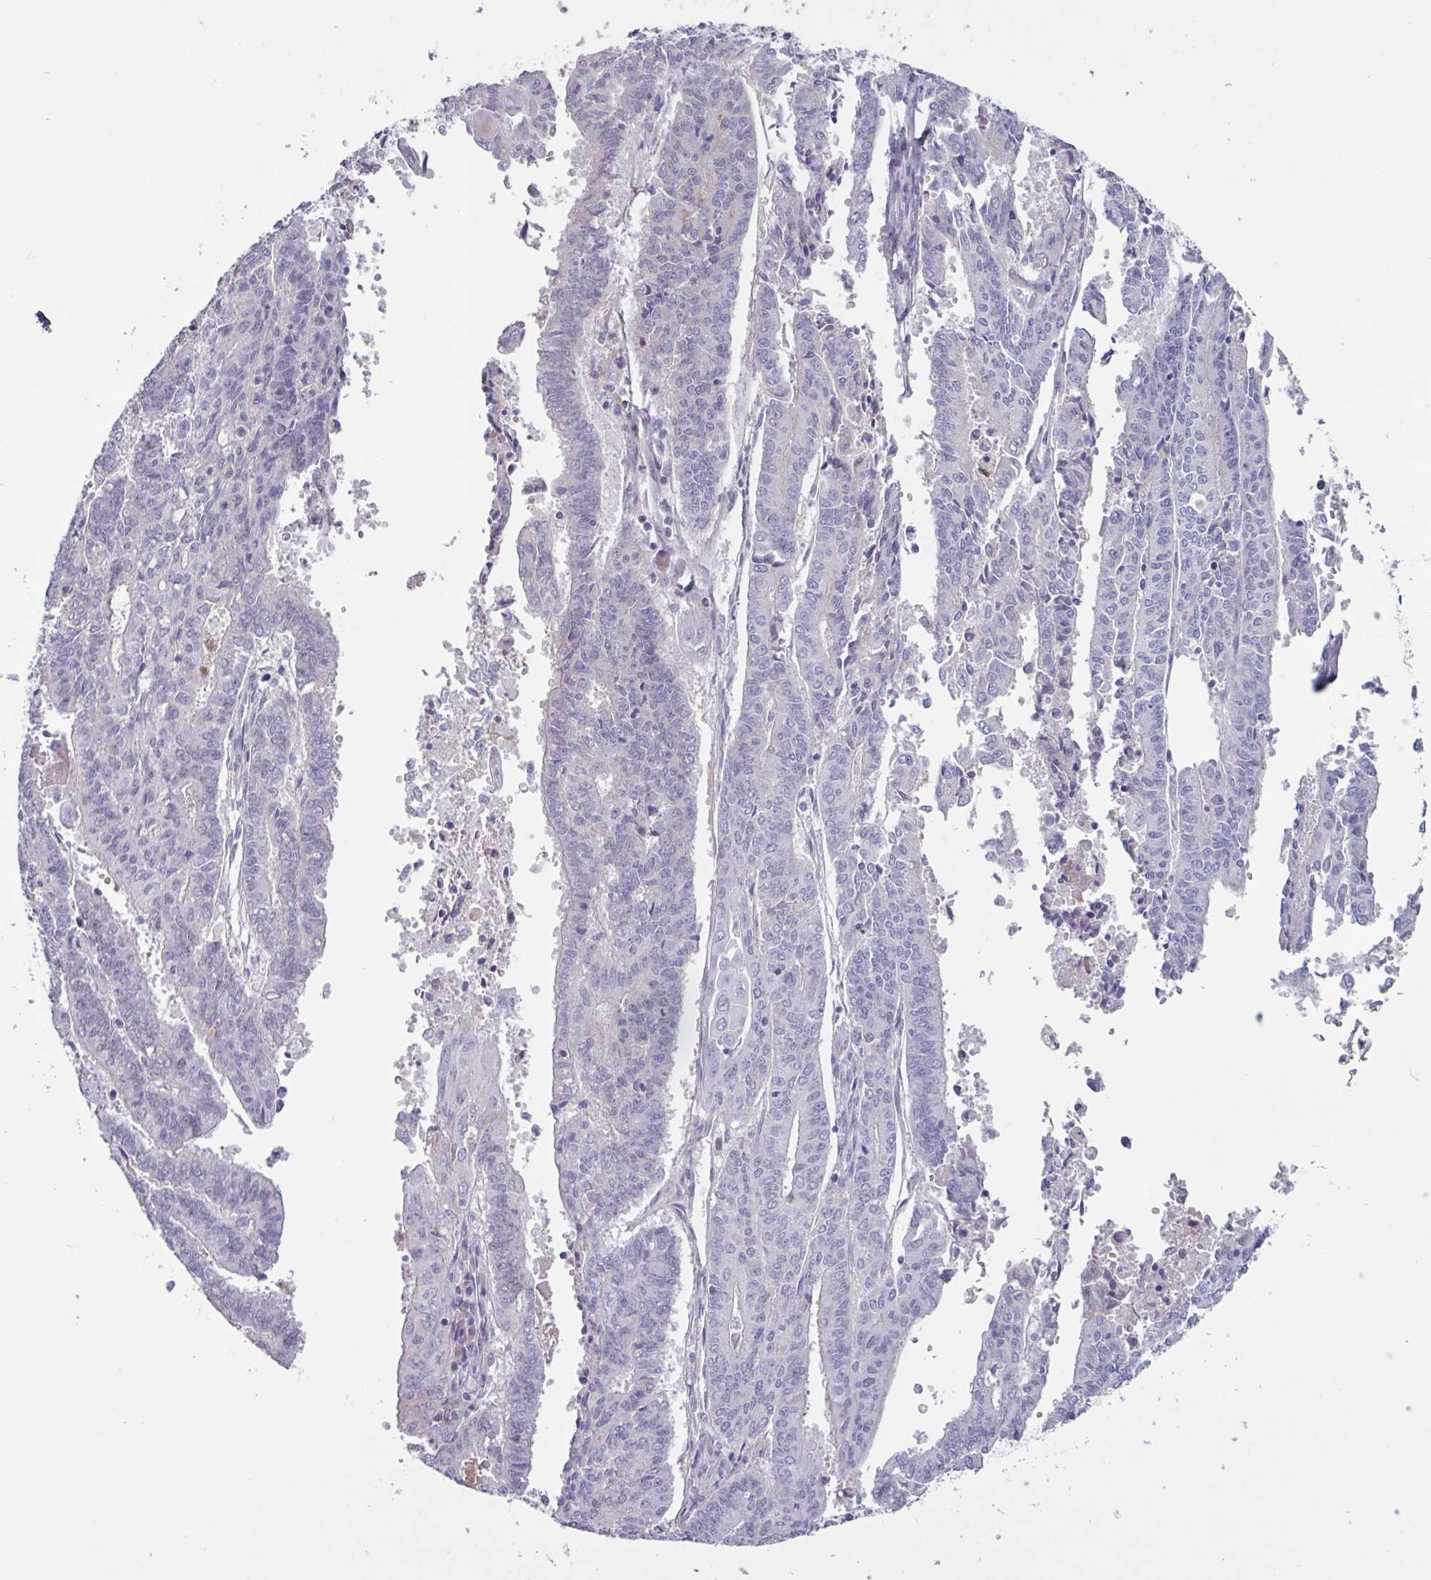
{"staining": {"intensity": "negative", "quantity": "none", "location": "none"}, "tissue": "endometrial cancer", "cell_type": "Tumor cells", "image_type": "cancer", "snomed": [{"axis": "morphology", "description": "Adenocarcinoma, NOS"}, {"axis": "topography", "description": "Endometrium"}], "caption": "Tumor cells are negative for brown protein staining in endometrial cancer. (DAB immunohistochemistry (IHC) visualized using brightfield microscopy, high magnification).", "gene": "ZNF575", "patient": {"sex": "female", "age": 59}}